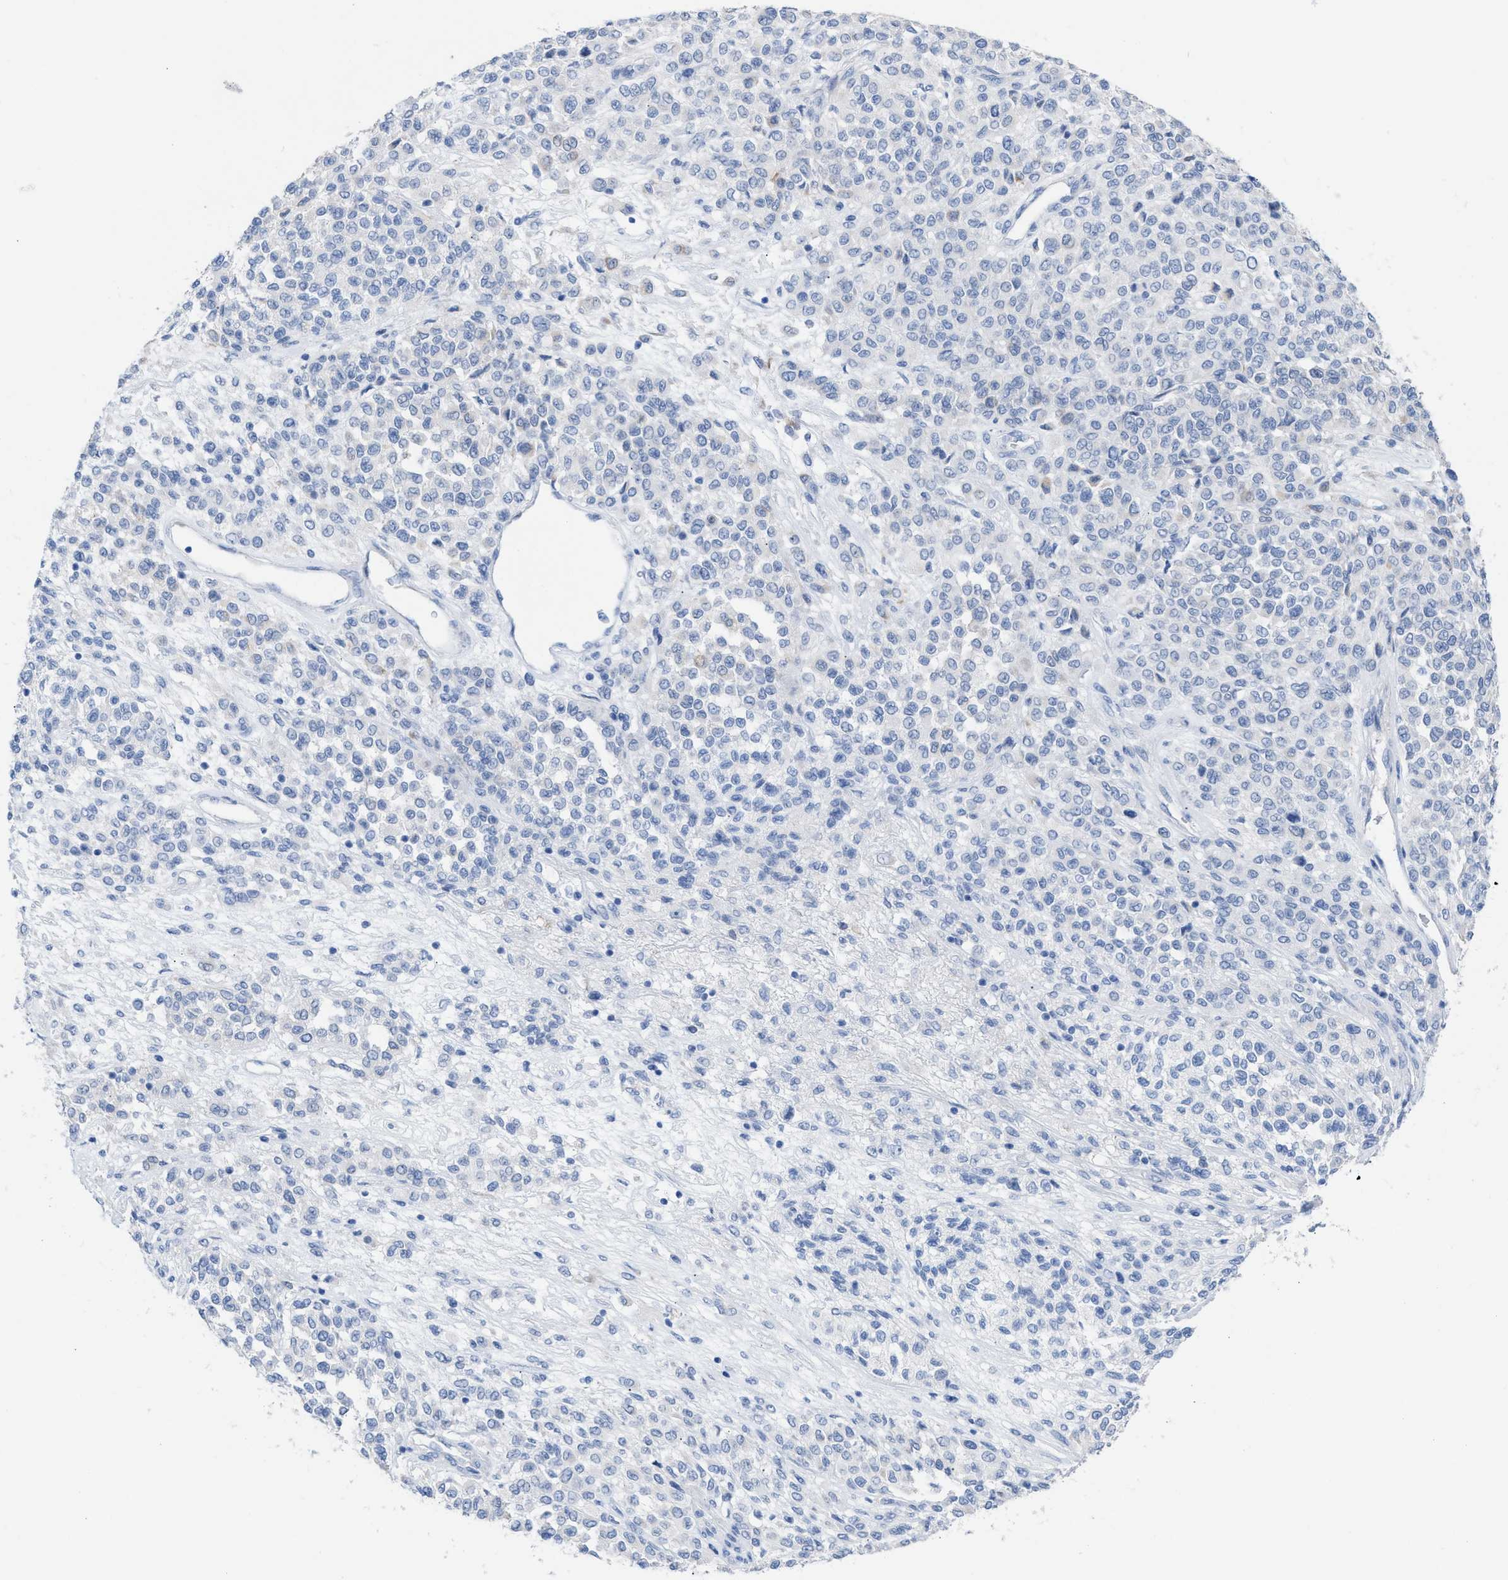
{"staining": {"intensity": "negative", "quantity": "none", "location": "none"}, "tissue": "melanoma", "cell_type": "Tumor cells", "image_type": "cancer", "snomed": [{"axis": "morphology", "description": "Malignant melanoma, Metastatic site"}, {"axis": "topography", "description": "Pancreas"}], "caption": "Human malignant melanoma (metastatic site) stained for a protein using IHC displays no staining in tumor cells.", "gene": "CPA1", "patient": {"sex": "female", "age": 30}}